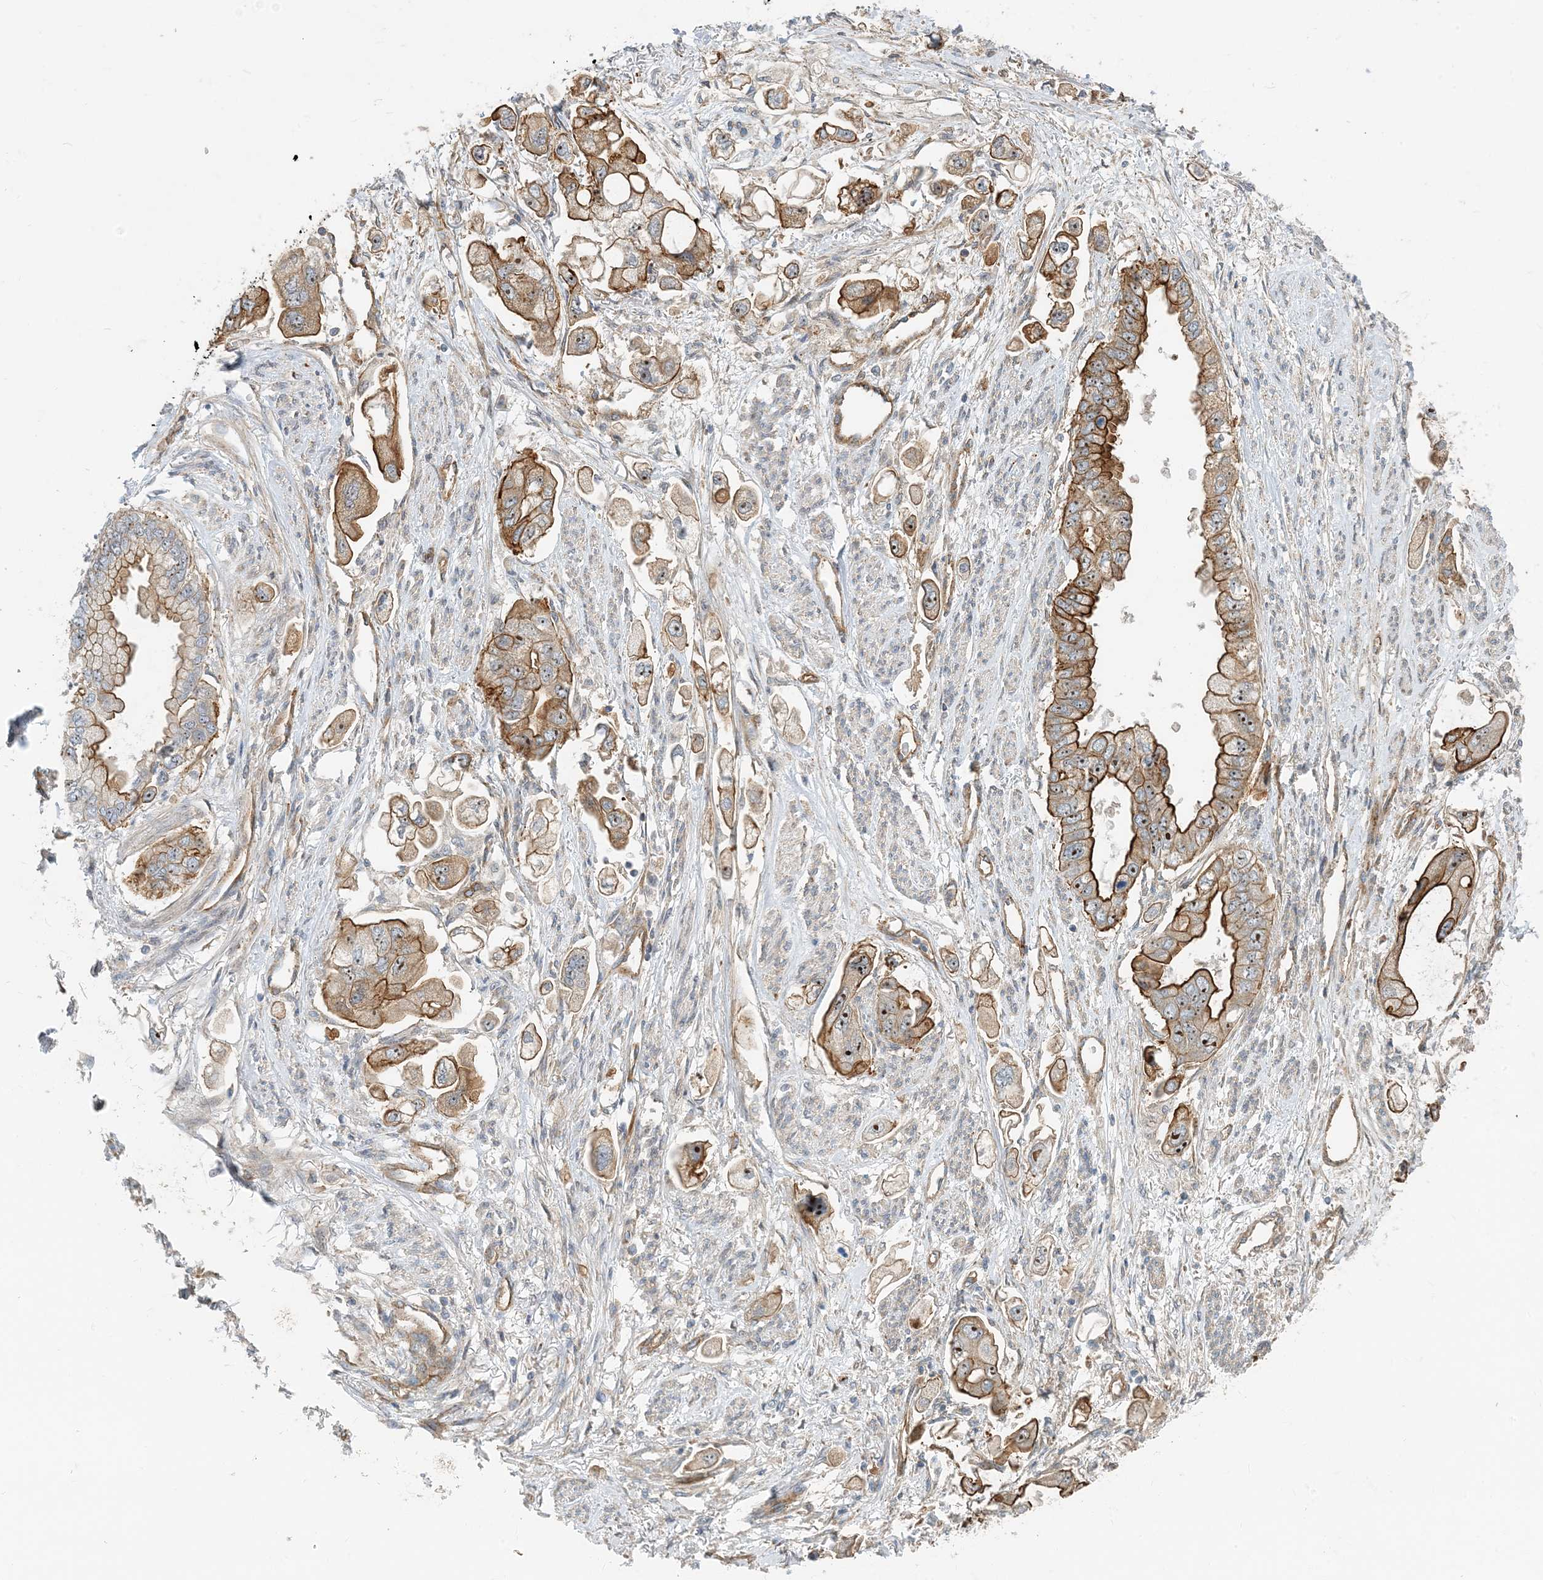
{"staining": {"intensity": "strong", "quantity": ">75%", "location": "cytoplasmic/membranous,nuclear"}, "tissue": "stomach cancer", "cell_type": "Tumor cells", "image_type": "cancer", "snomed": [{"axis": "morphology", "description": "Adenocarcinoma, NOS"}, {"axis": "topography", "description": "Stomach"}], "caption": "Immunohistochemistry (IHC) of stomach cancer (adenocarcinoma) shows high levels of strong cytoplasmic/membranous and nuclear staining in about >75% of tumor cells.", "gene": "MYL5", "patient": {"sex": "male", "age": 62}}